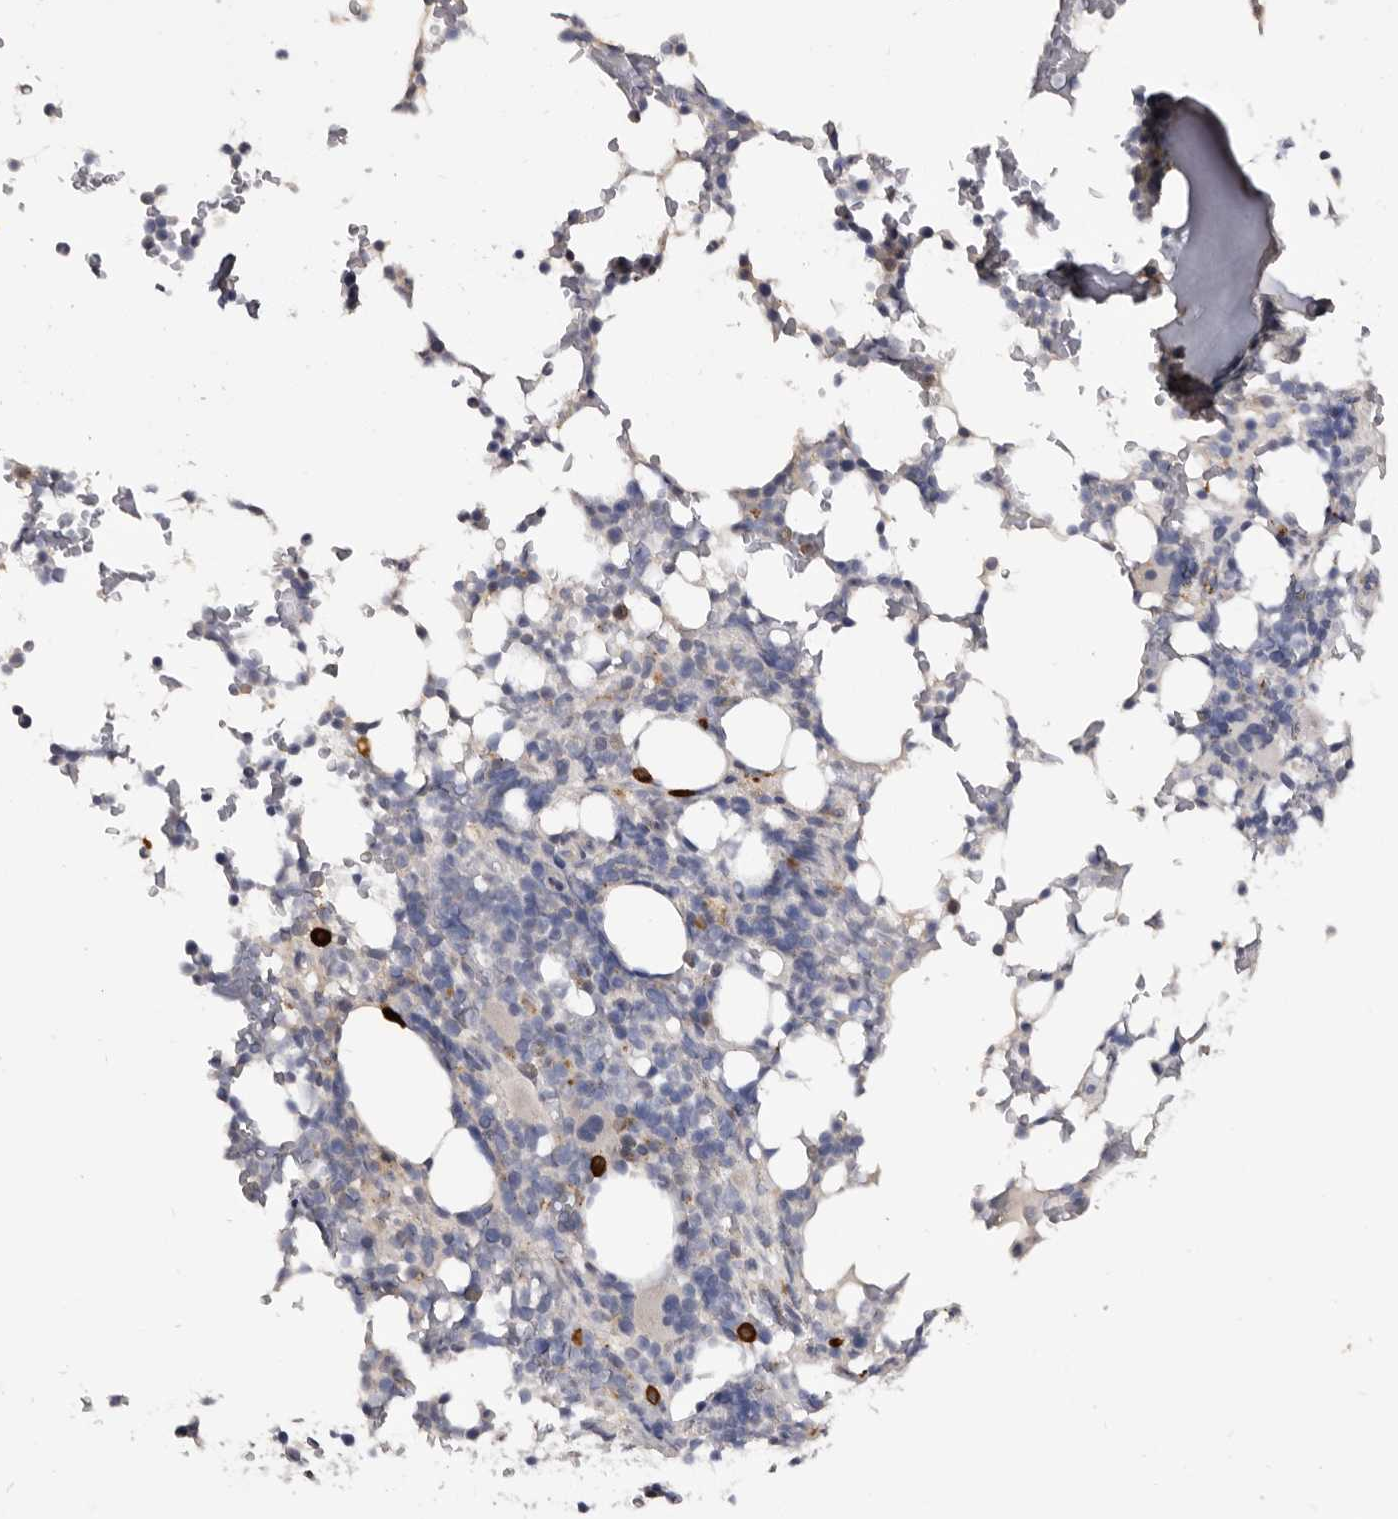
{"staining": {"intensity": "strong", "quantity": "<25%", "location": "cytoplasmic/membranous"}, "tissue": "bone marrow", "cell_type": "Hematopoietic cells", "image_type": "normal", "snomed": [{"axis": "morphology", "description": "Normal tissue, NOS"}, {"axis": "topography", "description": "Bone marrow"}], "caption": "DAB (3,3'-diaminobenzidine) immunohistochemical staining of normal bone marrow reveals strong cytoplasmic/membranous protein staining in approximately <25% of hematopoietic cells. (DAB IHC, brown staining for protein, blue staining for nuclei).", "gene": "DAP", "patient": {"sex": "male", "age": 58}}